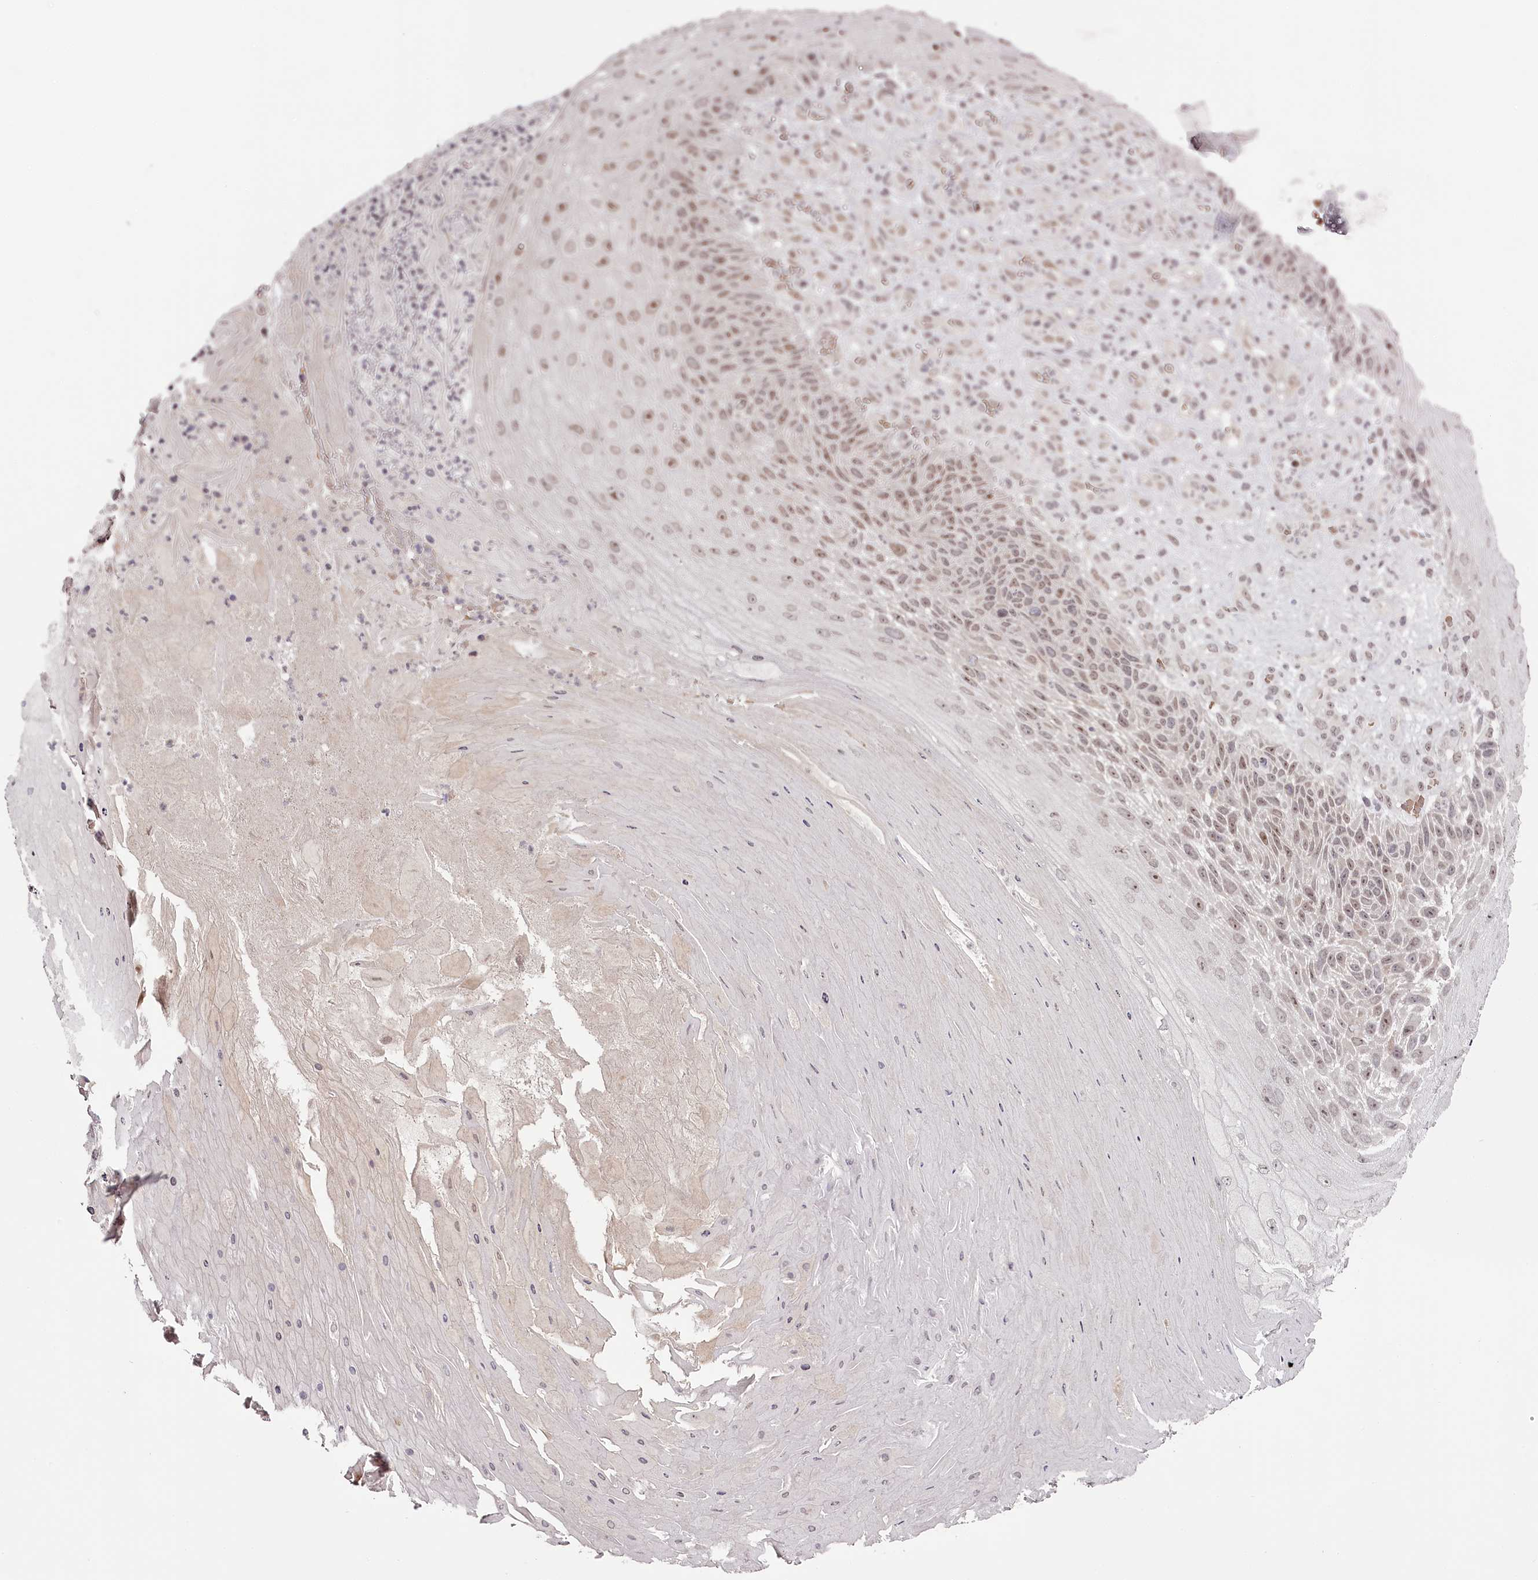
{"staining": {"intensity": "weak", "quantity": ">75%", "location": "nuclear"}, "tissue": "skin cancer", "cell_type": "Tumor cells", "image_type": "cancer", "snomed": [{"axis": "morphology", "description": "Squamous cell carcinoma, NOS"}, {"axis": "topography", "description": "Skin"}], "caption": "Skin squamous cell carcinoma was stained to show a protein in brown. There is low levels of weak nuclear expression in about >75% of tumor cells. The protein is shown in brown color, while the nuclei are stained blue.", "gene": "THYN1", "patient": {"sex": "female", "age": 88}}